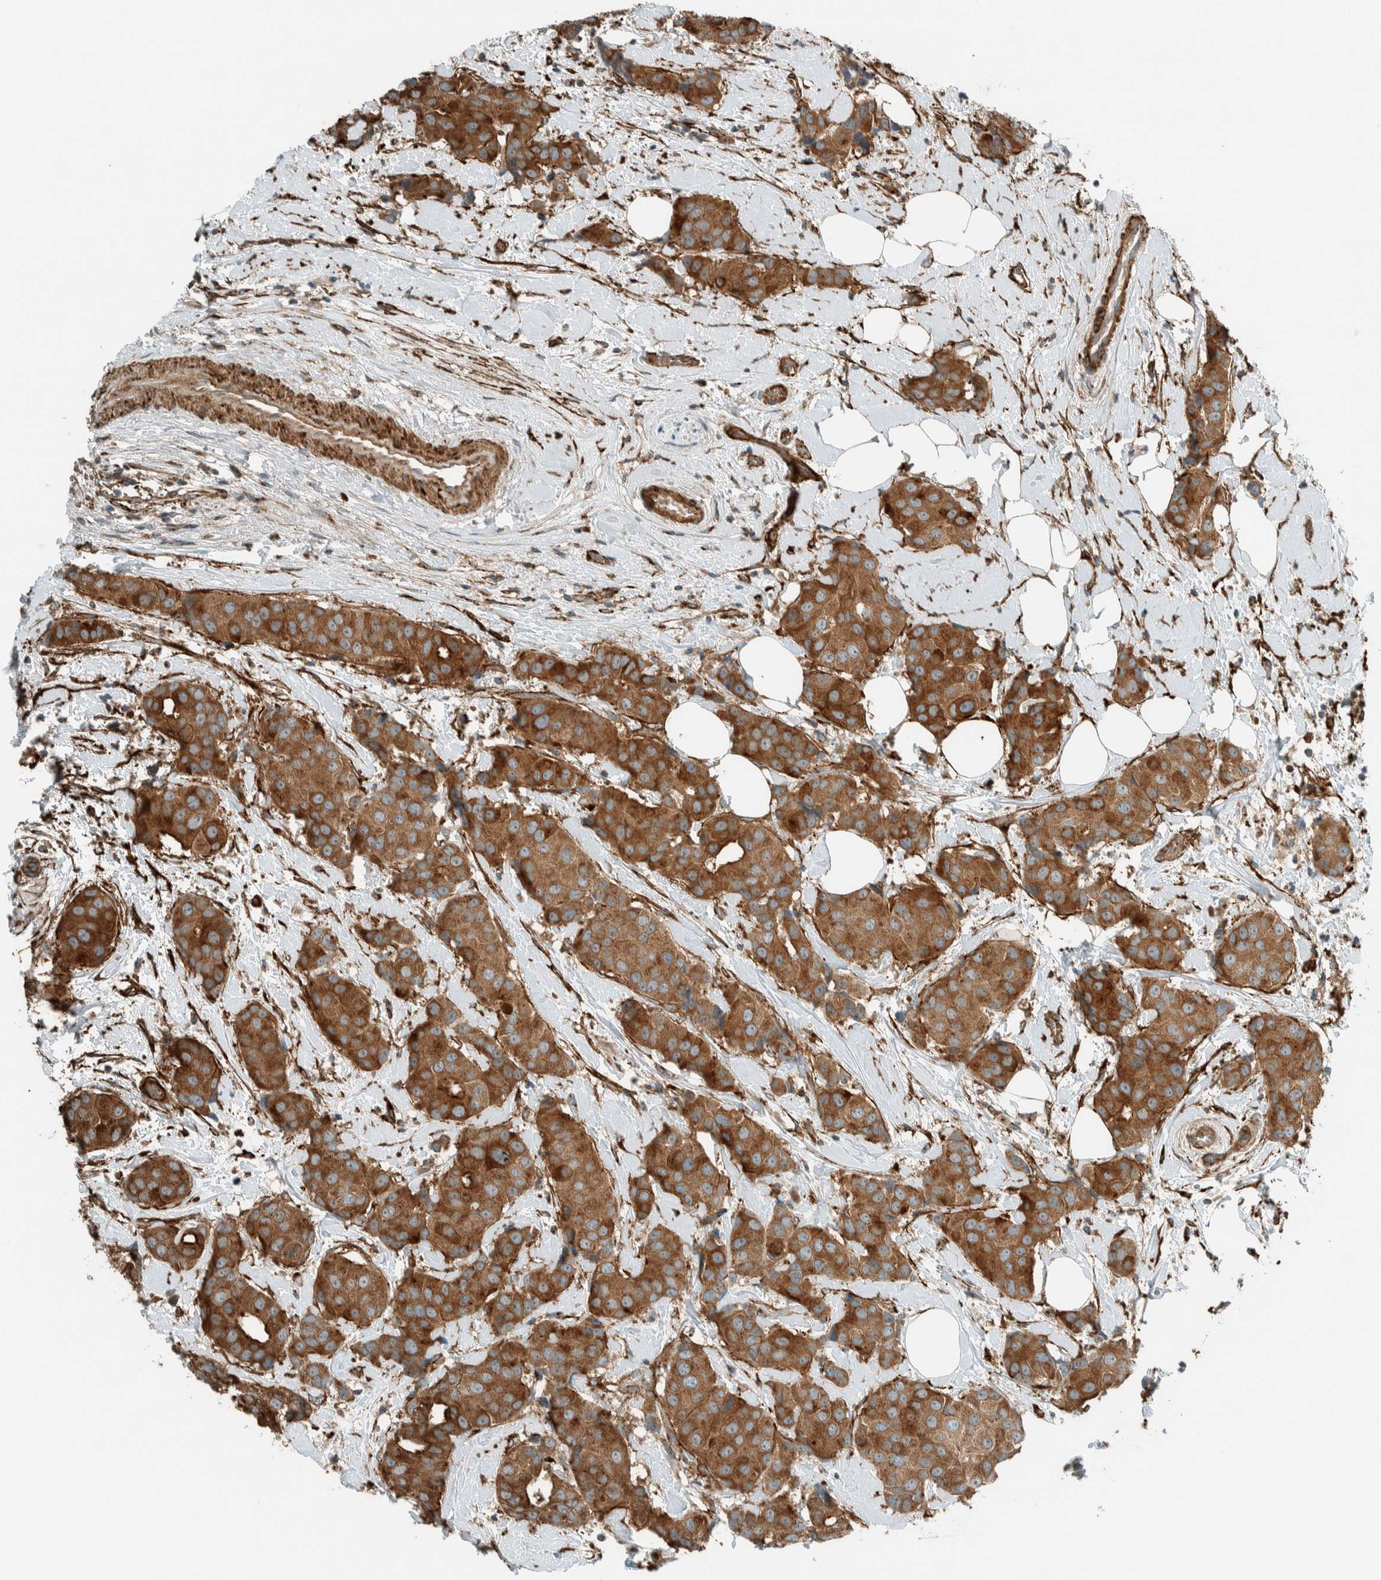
{"staining": {"intensity": "strong", "quantity": "25%-75%", "location": "cytoplasmic/membranous"}, "tissue": "breast cancer", "cell_type": "Tumor cells", "image_type": "cancer", "snomed": [{"axis": "morphology", "description": "Normal tissue, NOS"}, {"axis": "morphology", "description": "Duct carcinoma"}, {"axis": "topography", "description": "Breast"}], "caption": "Protein staining of breast cancer (infiltrating ductal carcinoma) tissue exhibits strong cytoplasmic/membranous expression in about 25%-75% of tumor cells.", "gene": "EXOC7", "patient": {"sex": "female", "age": 39}}